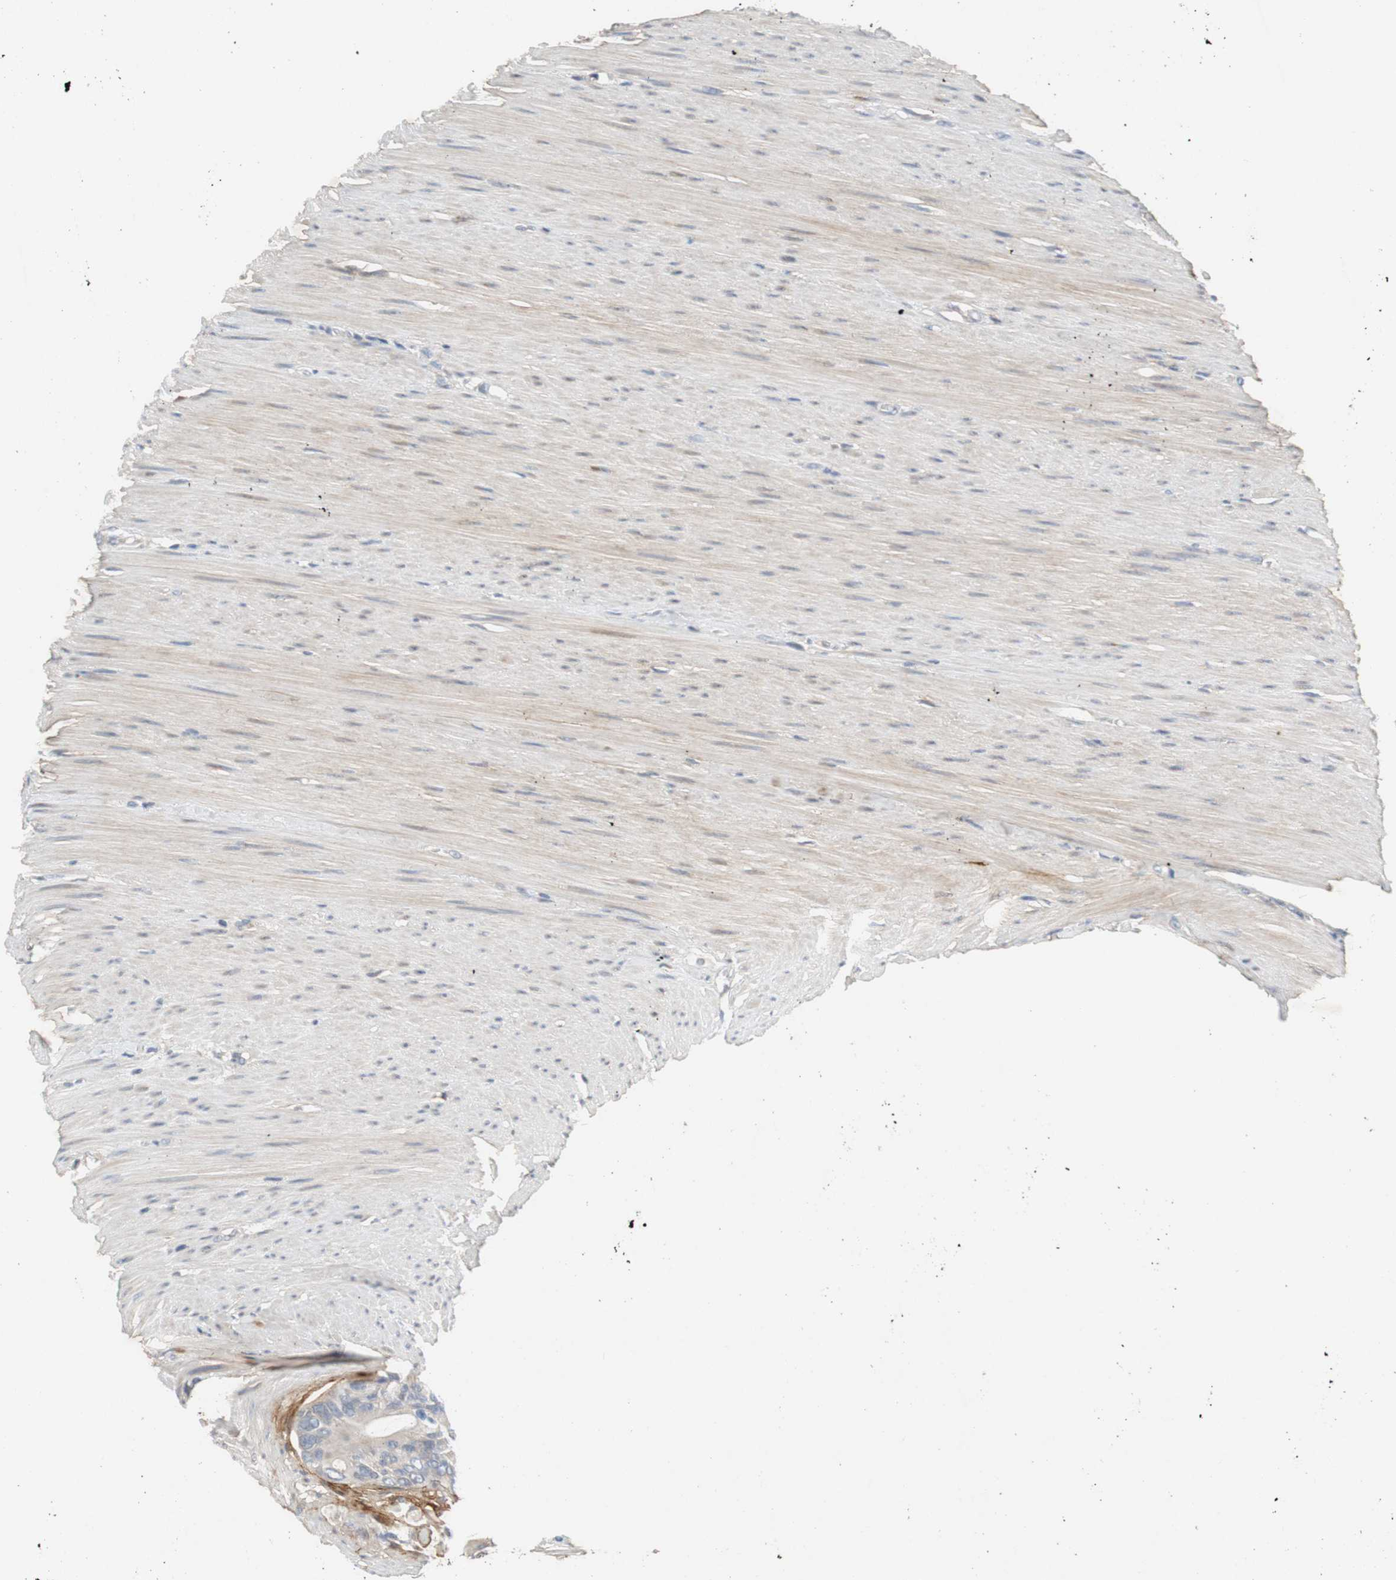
{"staining": {"intensity": "negative", "quantity": "none", "location": "none"}, "tissue": "colorectal cancer", "cell_type": "Tumor cells", "image_type": "cancer", "snomed": [{"axis": "morphology", "description": "Adenocarcinoma, NOS"}, {"axis": "topography", "description": "Colon"}], "caption": "Tumor cells are negative for protein expression in human colorectal cancer (adenocarcinoma).", "gene": "COL12A1", "patient": {"sex": "female", "age": 57}}